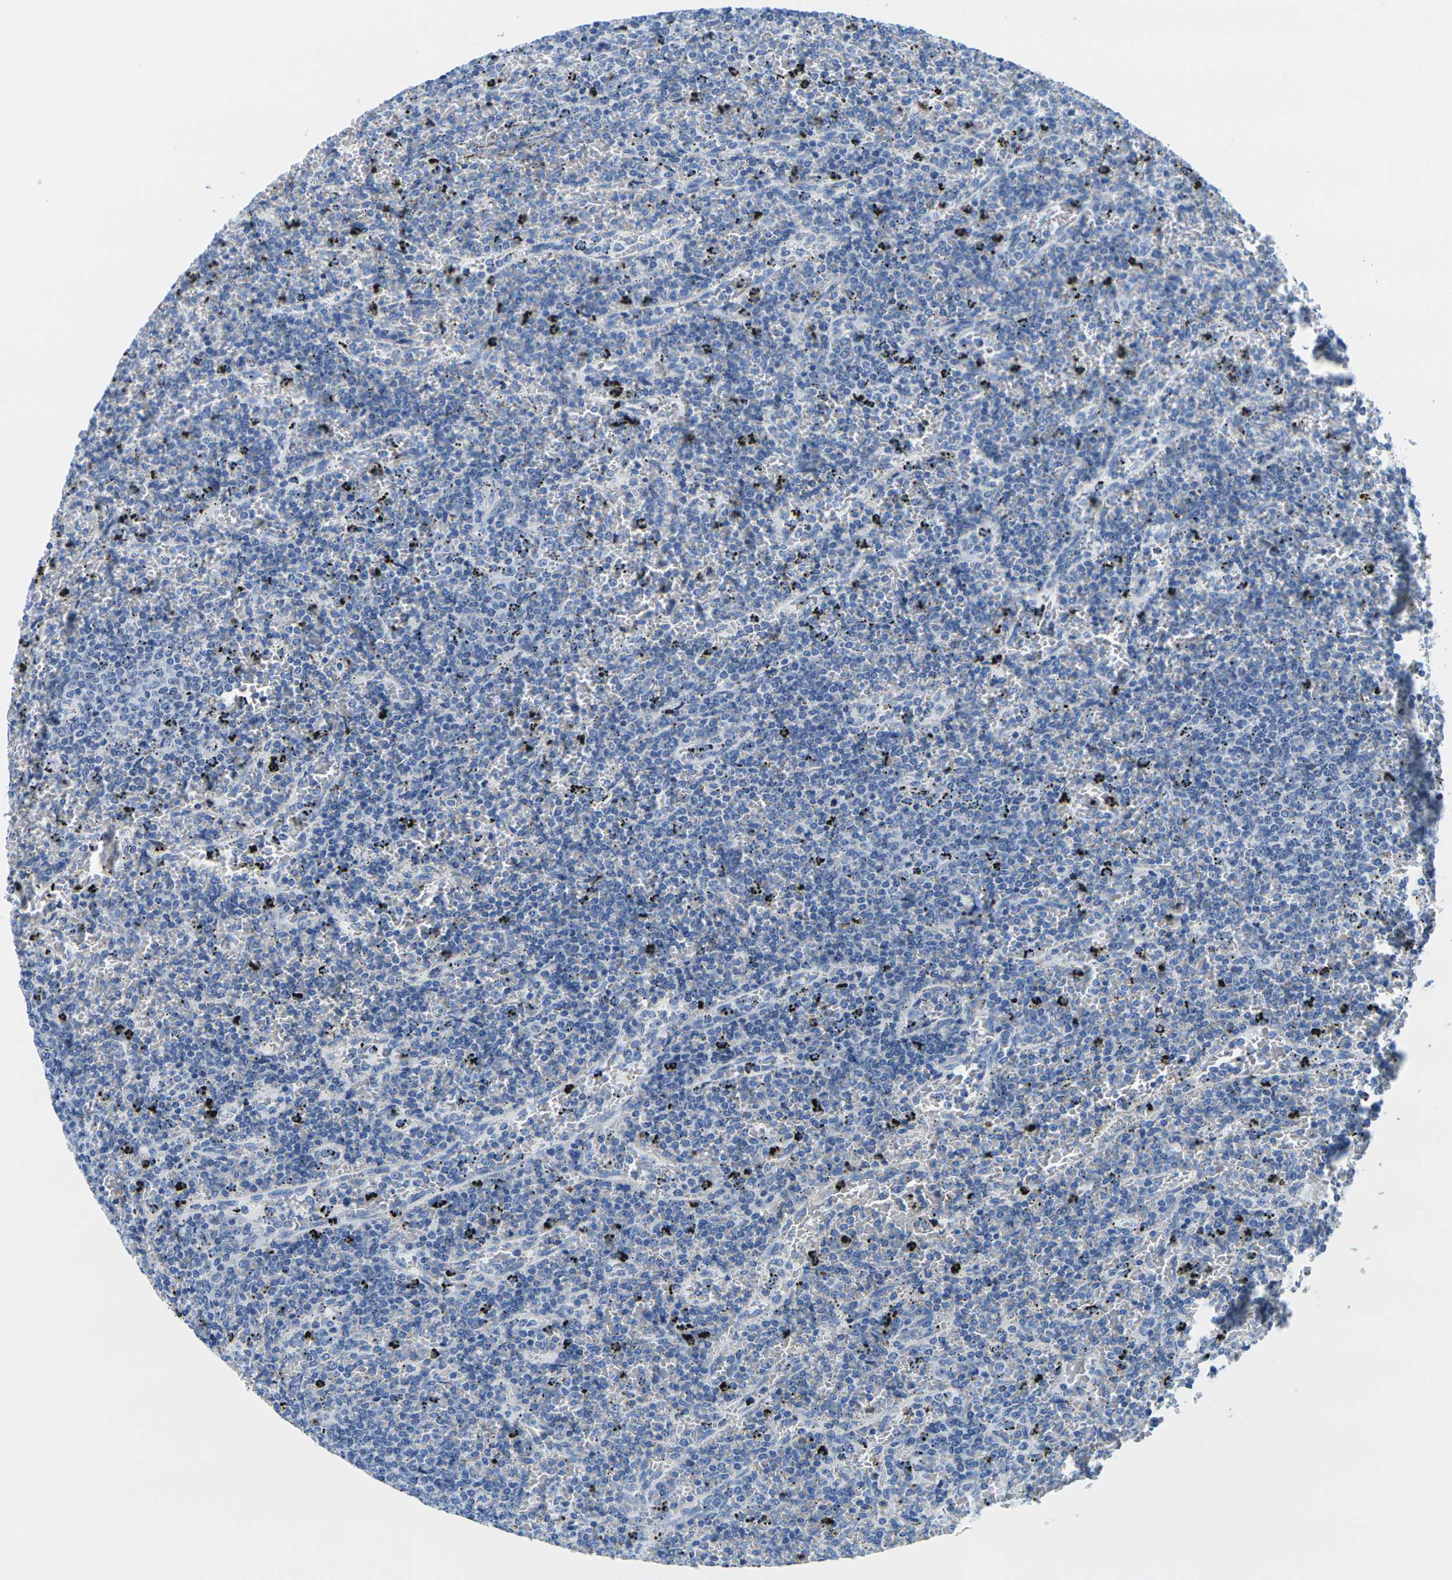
{"staining": {"intensity": "negative", "quantity": "none", "location": "none"}, "tissue": "lymphoma", "cell_type": "Tumor cells", "image_type": "cancer", "snomed": [{"axis": "morphology", "description": "Malignant lymphoma, non-Hodgkin's type, Low grade"}, {"axis": "topography", "description": "Spleen"}], "caption": "High magnification brightfield microscopy of lymphoma stained with DAB (3,3'-diaminobenzidine) (brown) and counterstained with hematoxylin (blue): tumor cells show no significant positivity. Nuclei are stained in blue.", "gene": "FAM3D", "patient": {"sex": "female", "age": 77}}